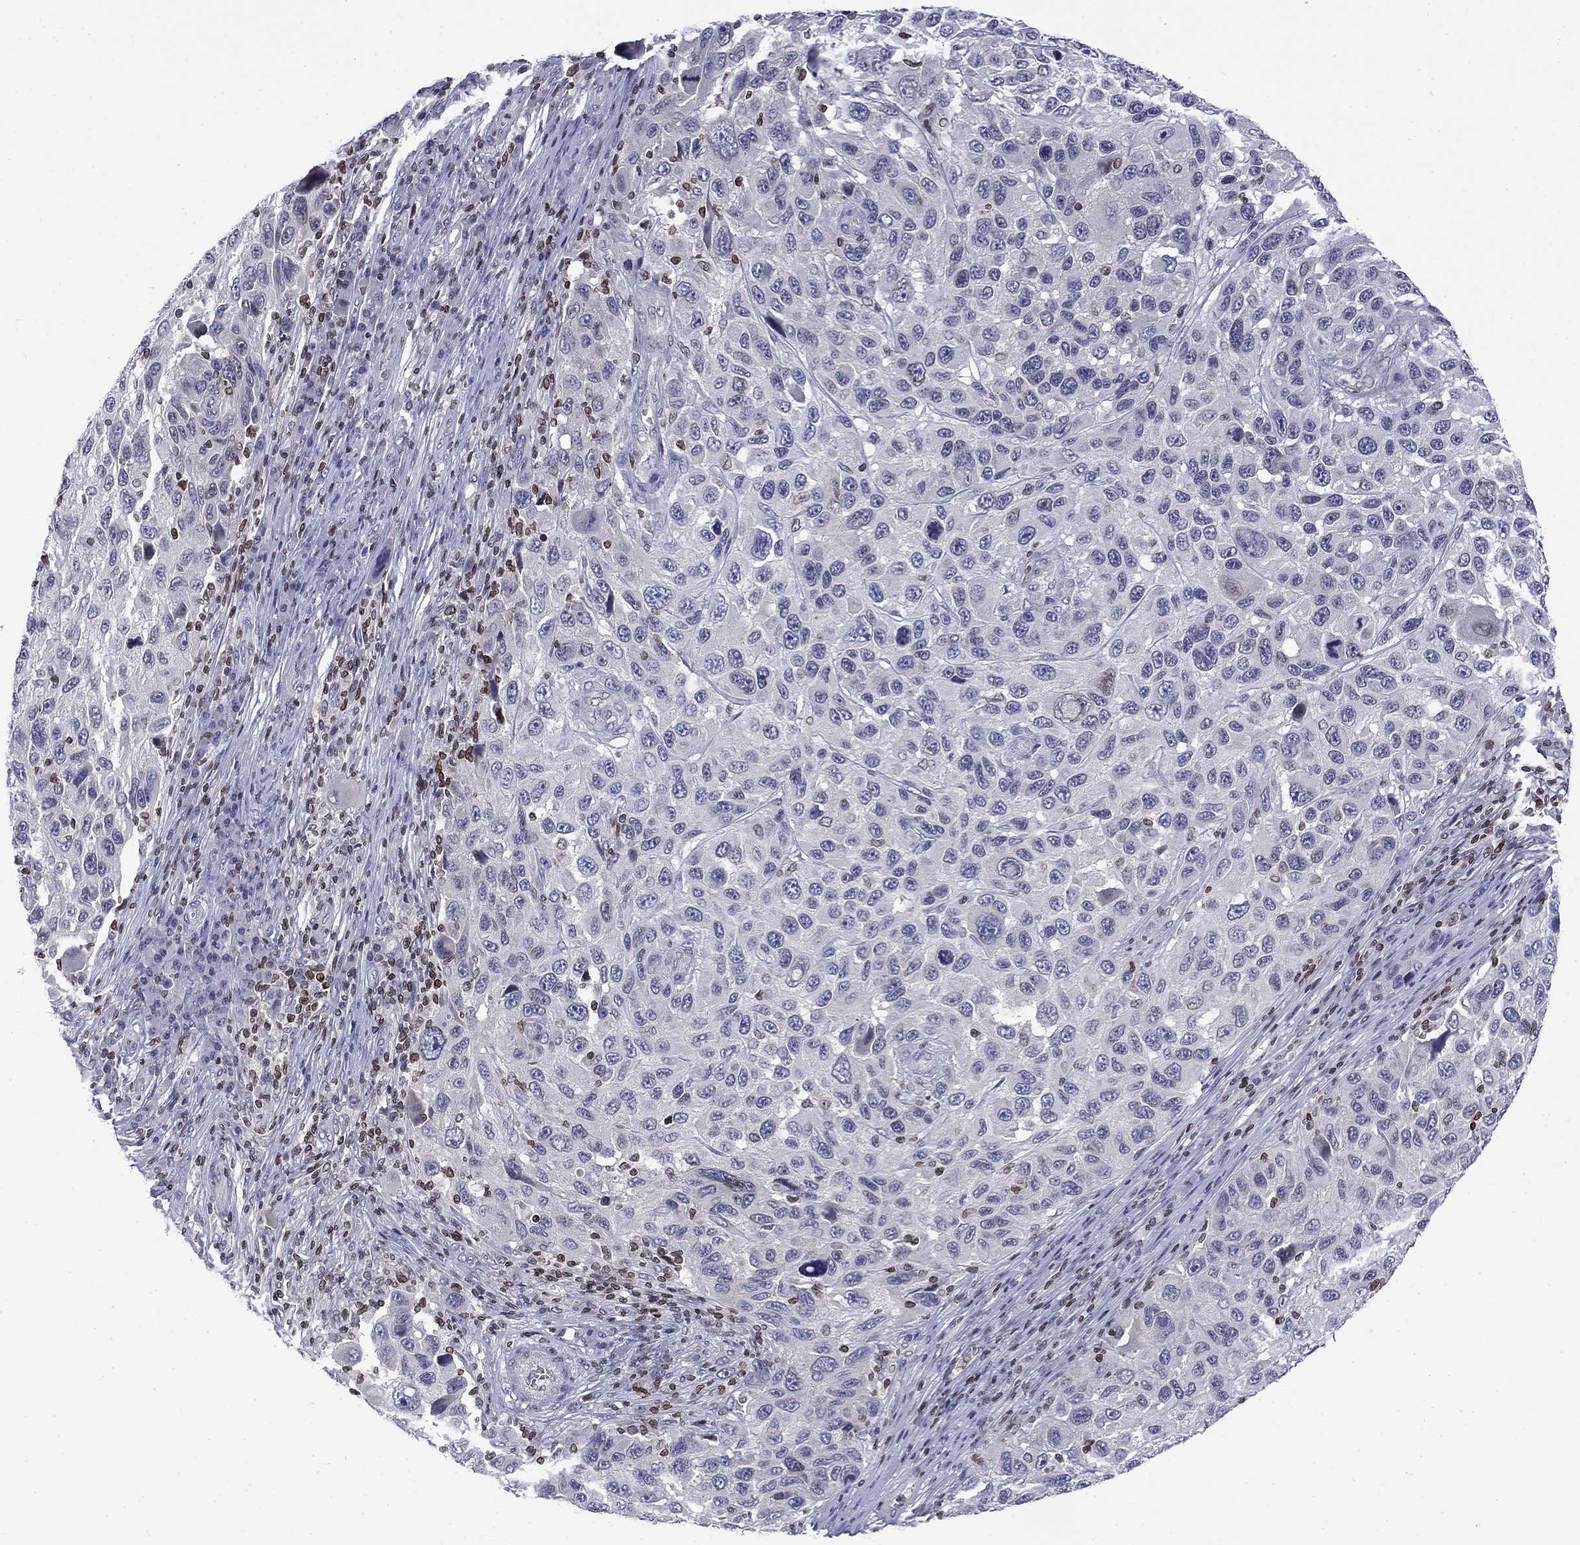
{"staining": {"intensity": "negative", "quantity": "none", "location": "none"}, "tissue": "melanoma", "cell_type": "Tumor cells", "image_type": "cancer", "snomed": [{"axis": "morphology", "description": "Malignant melanoma, NOS"}, {"axis": "topography", "description": "Skin"}], "caption": "A high-resolution image shows immunohistochemistry (IHC) staining of malignant melanoma, which exhibits no significant positivity in tumor cells.", "gene": "SLA", "patient": {"sex": "male", "age": 53}}